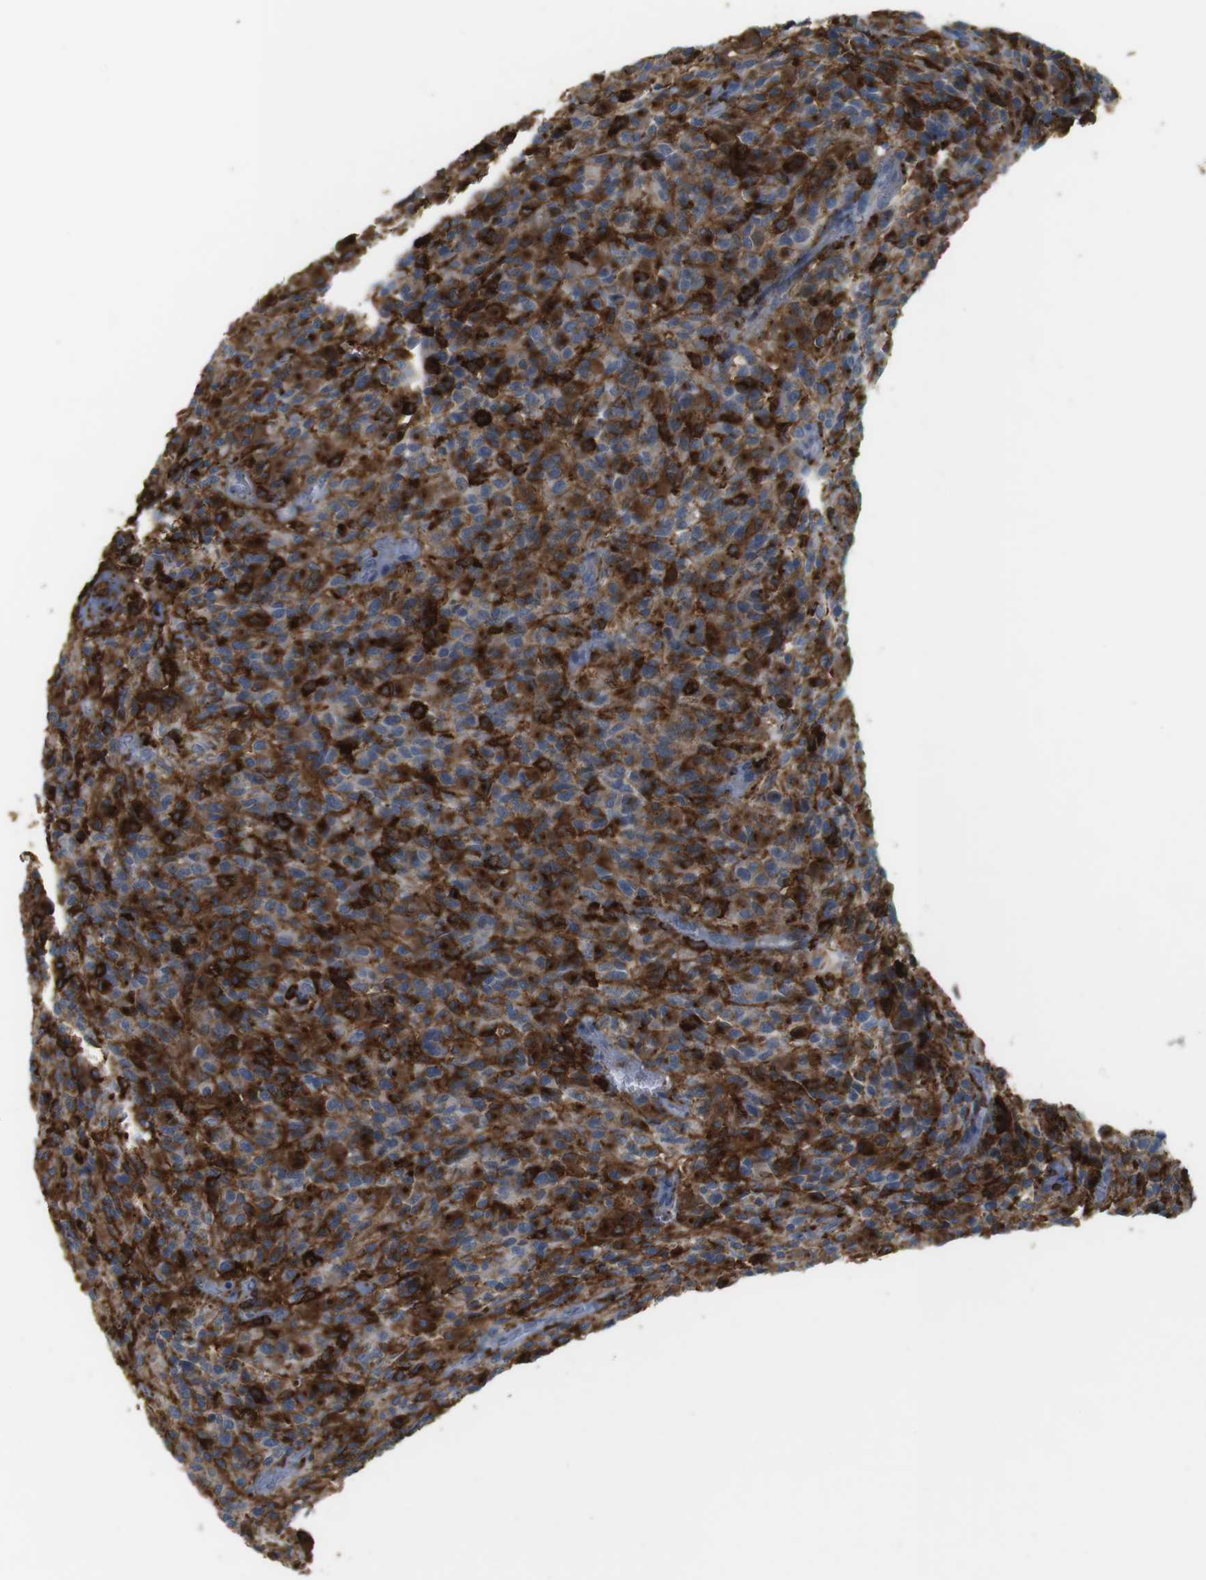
{"staining": {"intensity": "strong", "quantity": ">75%", "location": "cytoplasmic/membranous"}, "tissue": "glioma", "cell_type": "Tumor cells", "image_type": "cancer", "snomed": [{"axis": "morphology", "description": "Glioma, malignant, High grade"}, {"axis": "topography", "description": "Brain"}], "caption": "Malignant glioma (high-grade) tissue reveals strong cytoplasmic/membranous positivity in about >75% of tumor cells, visualized by immunohistochemistry. (IHC, brightfield microscopy, high magnification).", "gene": "HLA-DRA", "patient": {"sex": "male", "age": 71}}